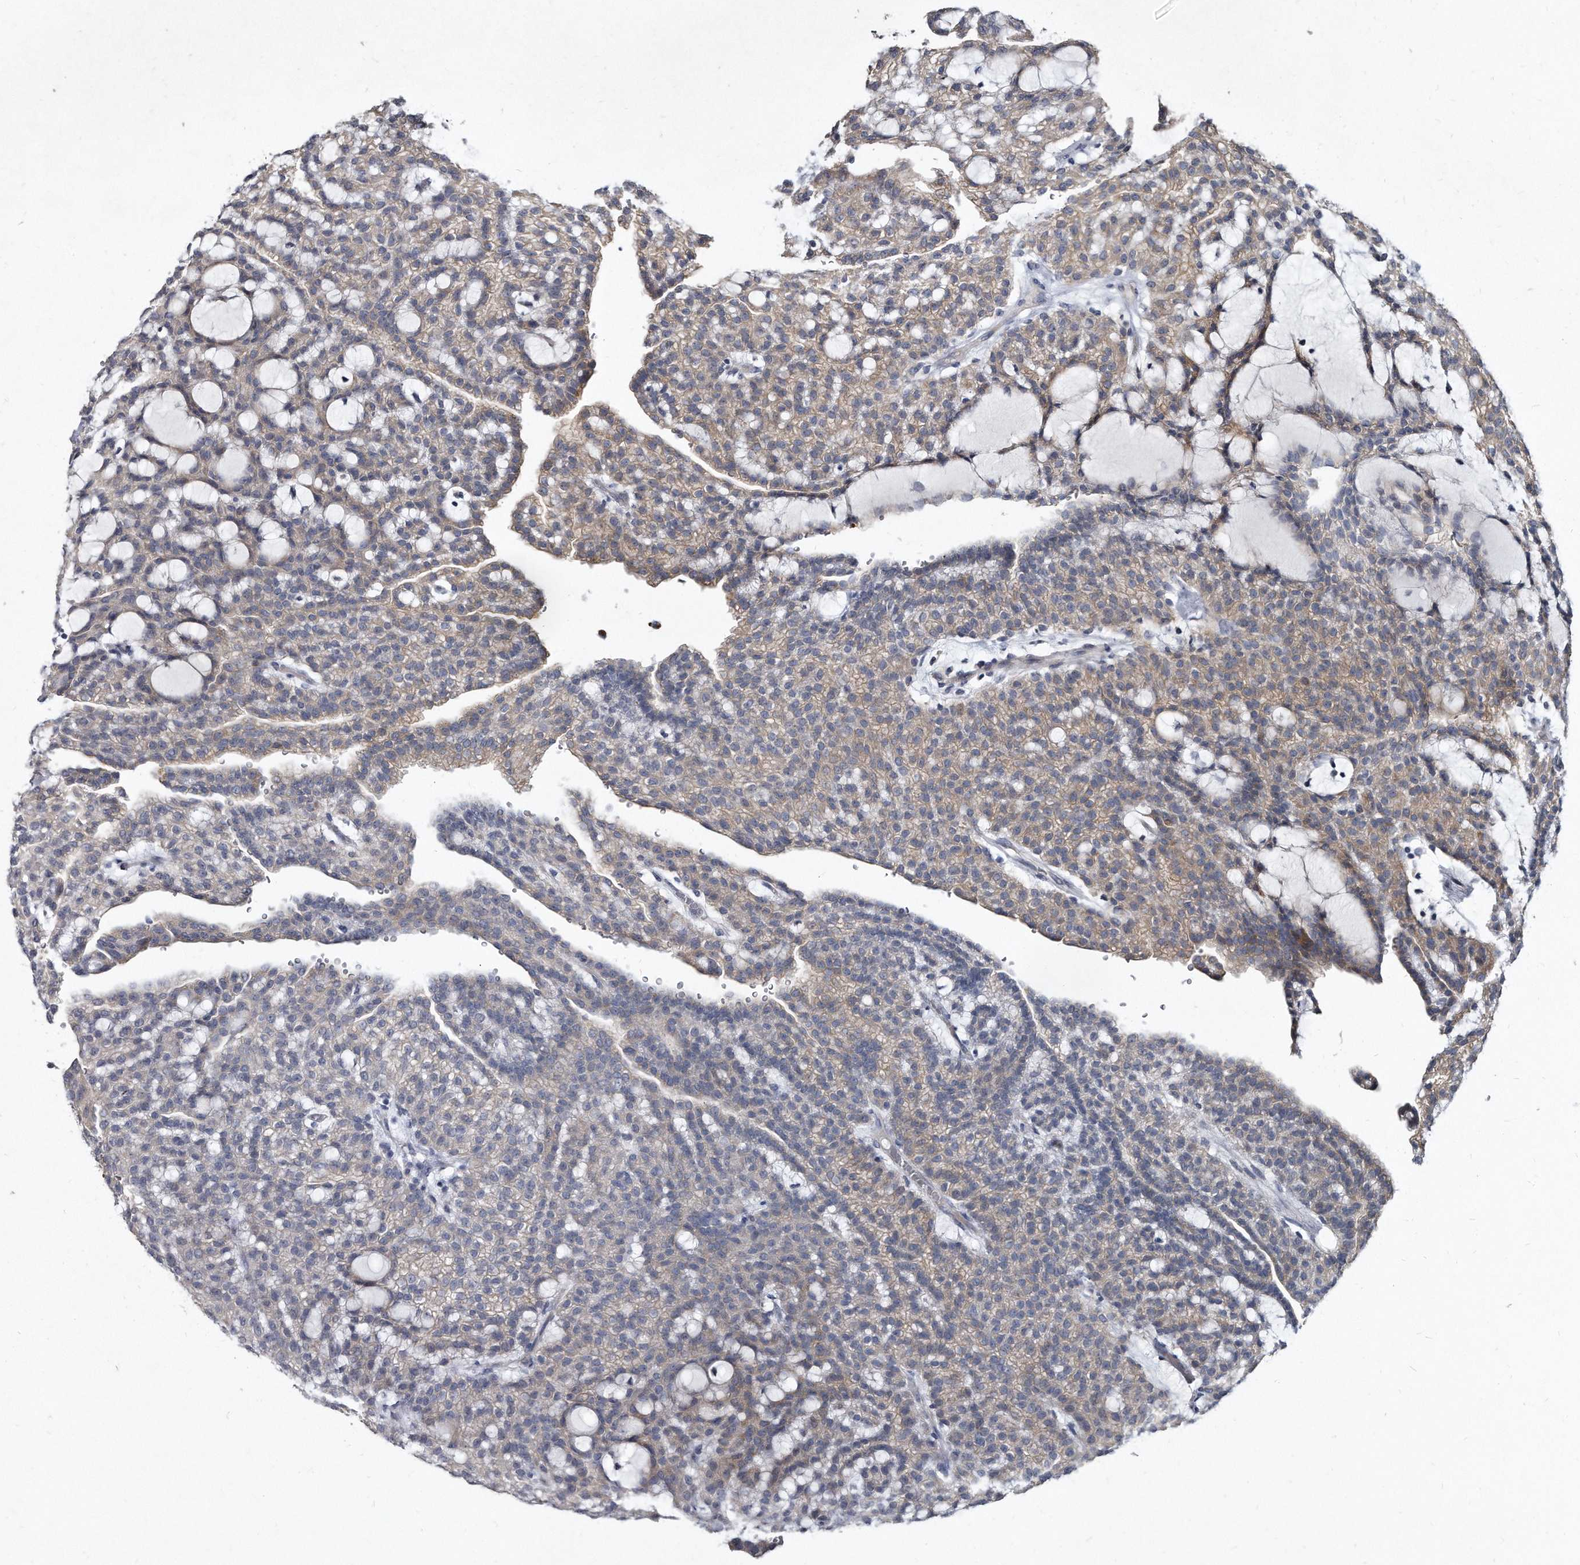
{"staining": {"intensity": "weak", "quantity": "25%-75%", "location": "cytoplasmic/membranous"}, "tissue": "renal cancer", "cell_type": "Tumor cells", "image_type": "cancer", "snomed": [{"axis": "morphology", "description": "Adenocarcinoma, NOS"}, {"axis": "topography", "description": "Kidney"}], "caption": "The immunohistochemical stain shows weak cytoplasmic/membranous expression in tumor cells of renal cancer tissue.", "gene": "KLHDC3", "patient": {"sex": "male", "age": 63}}